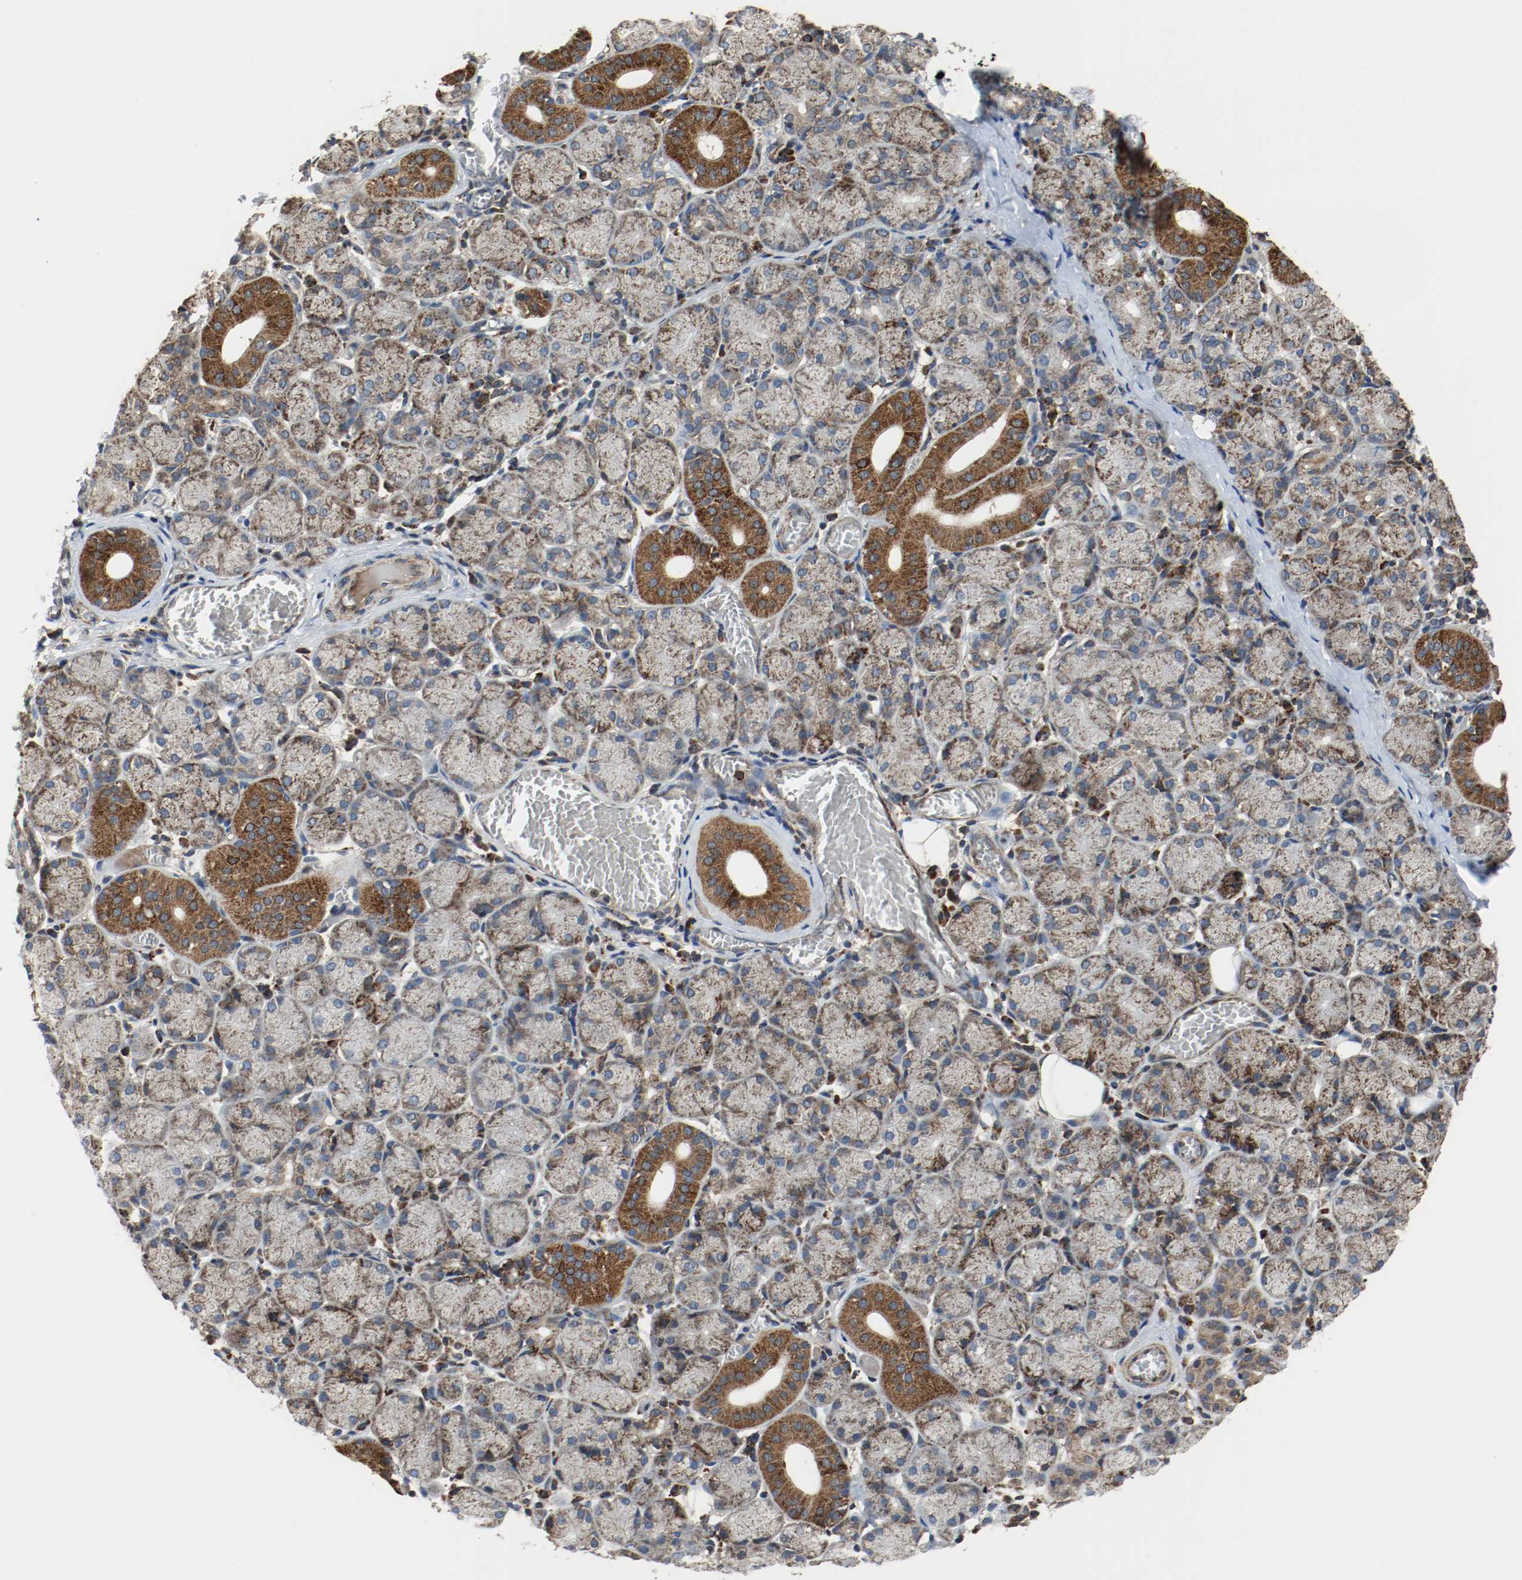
{"staining": {"intensity": "moderate", "quantity": ">75%", "location": "cytoplasmic/membranous"}, "tissue": "salivary gland", "cell_type": "Glandular cells", "image_type": "normal", "snomed": [{"axis": "morphology", "description": "Normal tissue, NOS"}, {"axis": "topography", "description": "Salivary gland"}], "caption": "Protein staining of benign salivary gland demonstrates moderate cytoplasmic/membranous staining in about >75% of glandular cells.", "gene": "TXNRD1", "patient": {"sex": "female", "age": 24}}